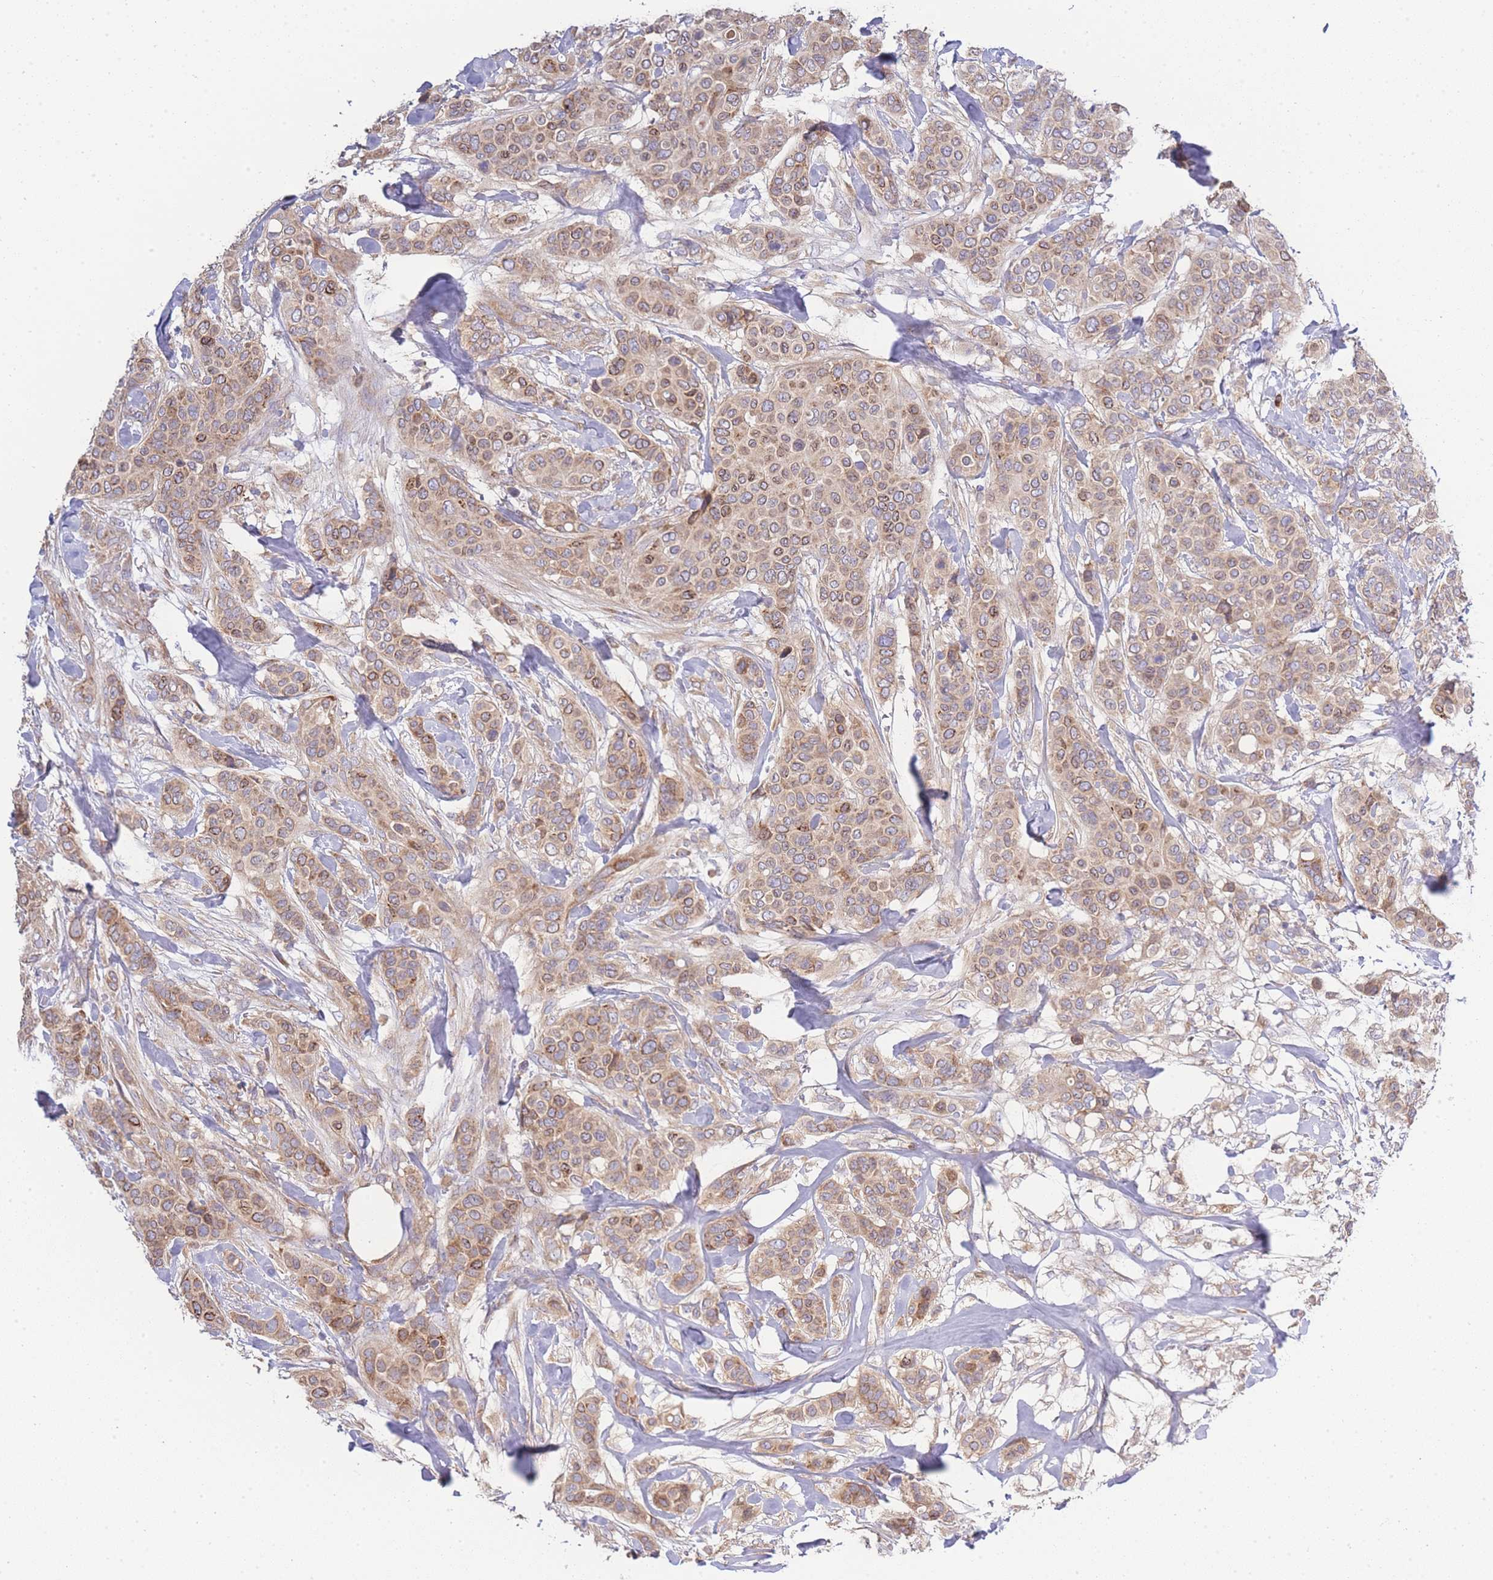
{"staining": {"intensity": "moderate", "quantity": ">75%", "location": "cytoplasmic/membranous"}, "tissue": "breast cancer", "cell_type": "Tumor cells", "image_type": "cancer", "snomed": [{"axis": "morphology", "description": "Lobular carcinoma"}, {"axis": "topography", "description": "Breast"}], "caption": "Moderate cytoplasmic/membranous protein positivity is seen in about >75% of tumor cells in lobular carcinoma (breast). (DAB (3,3'-diaminobenzidine) IHC, brown staining for protein, blue staining for nuclei).", "gene": "BEX1", "patient": {"sex": "female", "age": 51}}